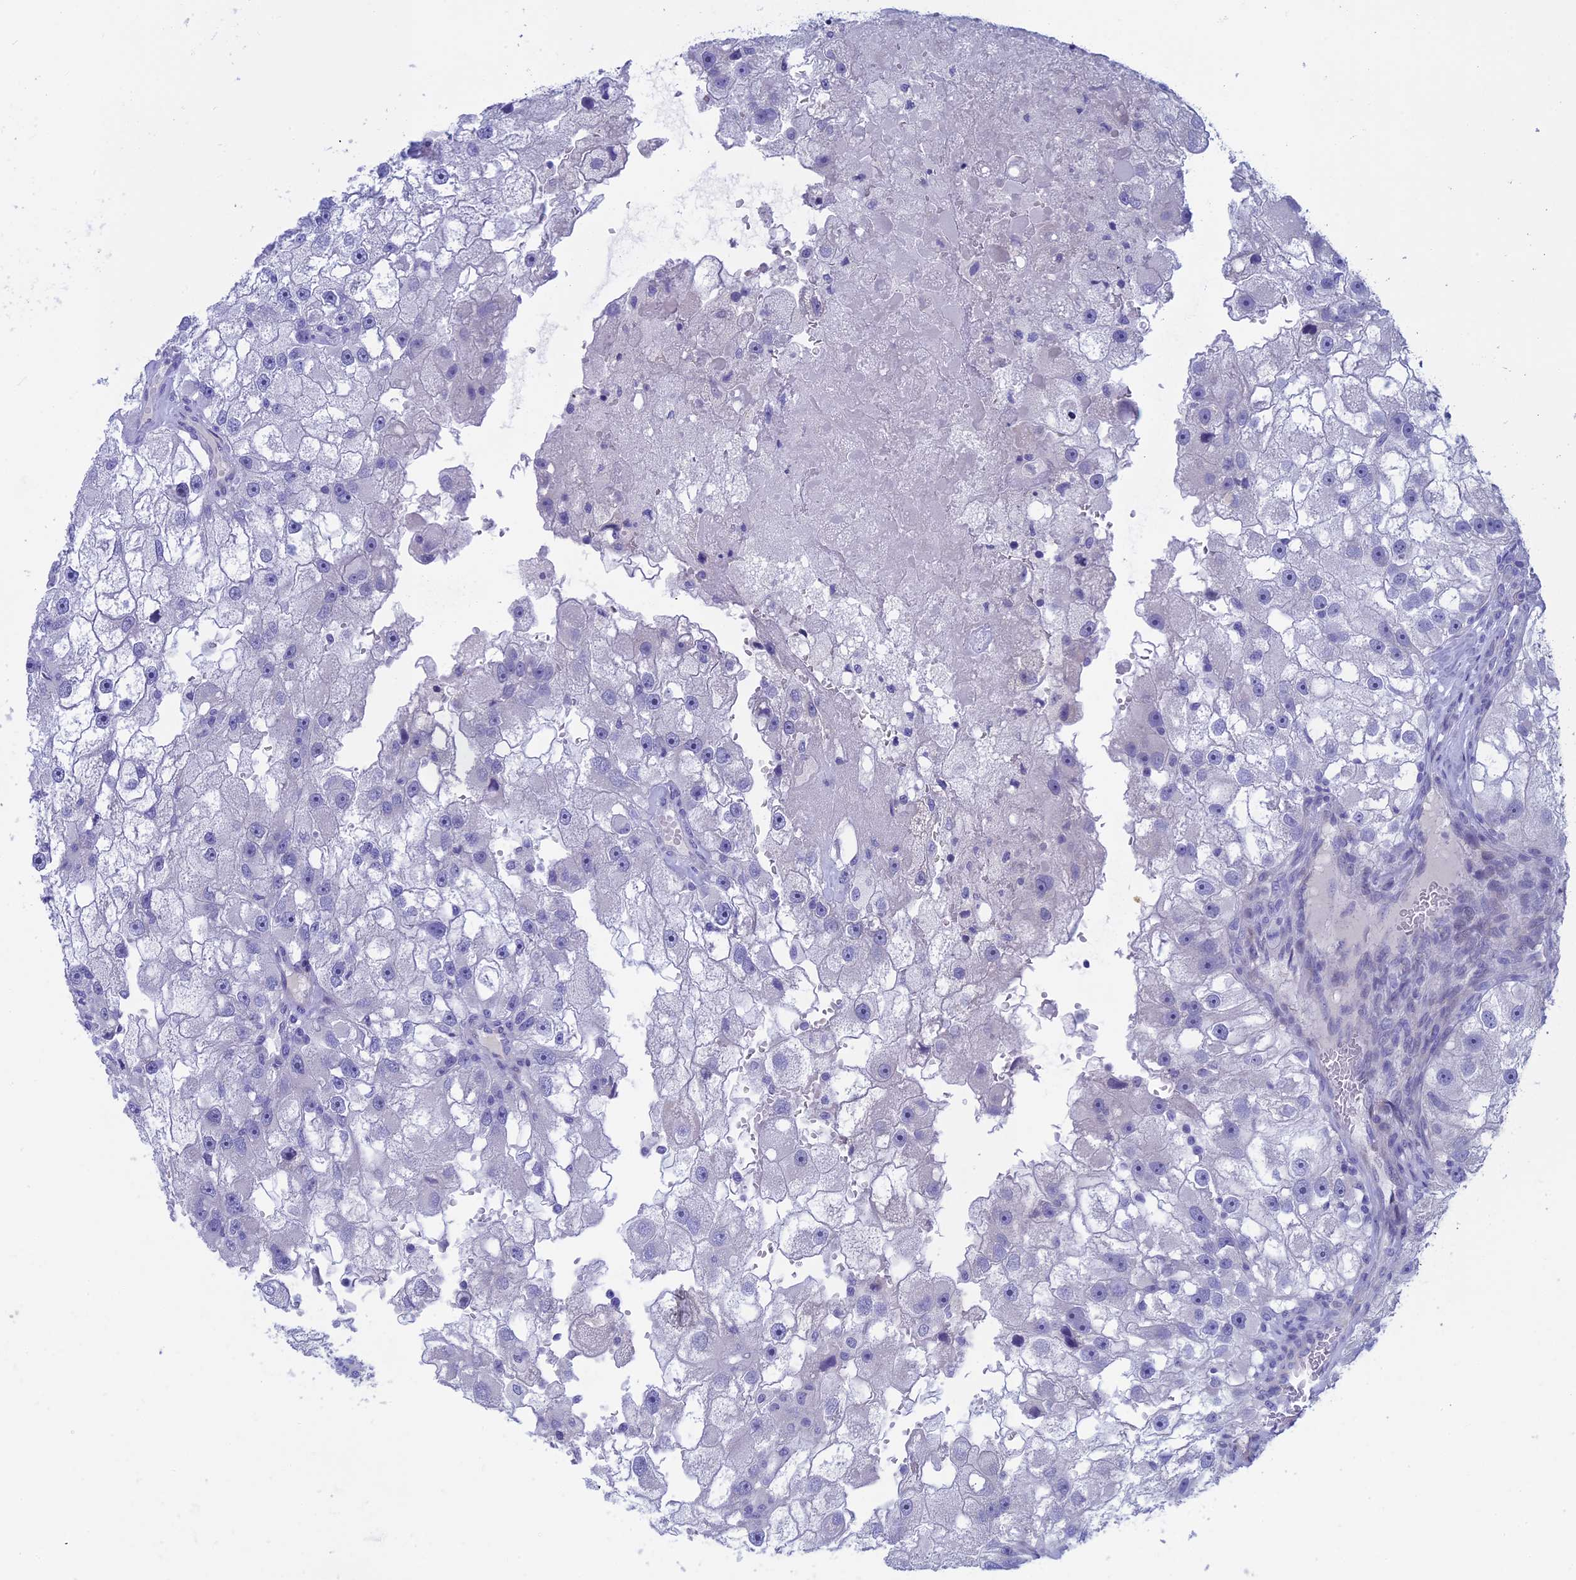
{"staining": {"intensity": "negative", "quantity": "none", "location": "none"}, "tissue": "renal cancer", "cell_type": "Tumor cells", "image_type": "cancer", "snomed": [{"axis": "morphology", "description": "Adenocarcinoma, NOS"}, {"axis": "topography", "description": "Kidney"}], "caption": "This is an immunohistochemistry photomicrograph of adenocarcinoma (renal). There is no positivity in tumor cells.", "gene": "BTBD19", "patient": {"sex": "male", "age": 63}}